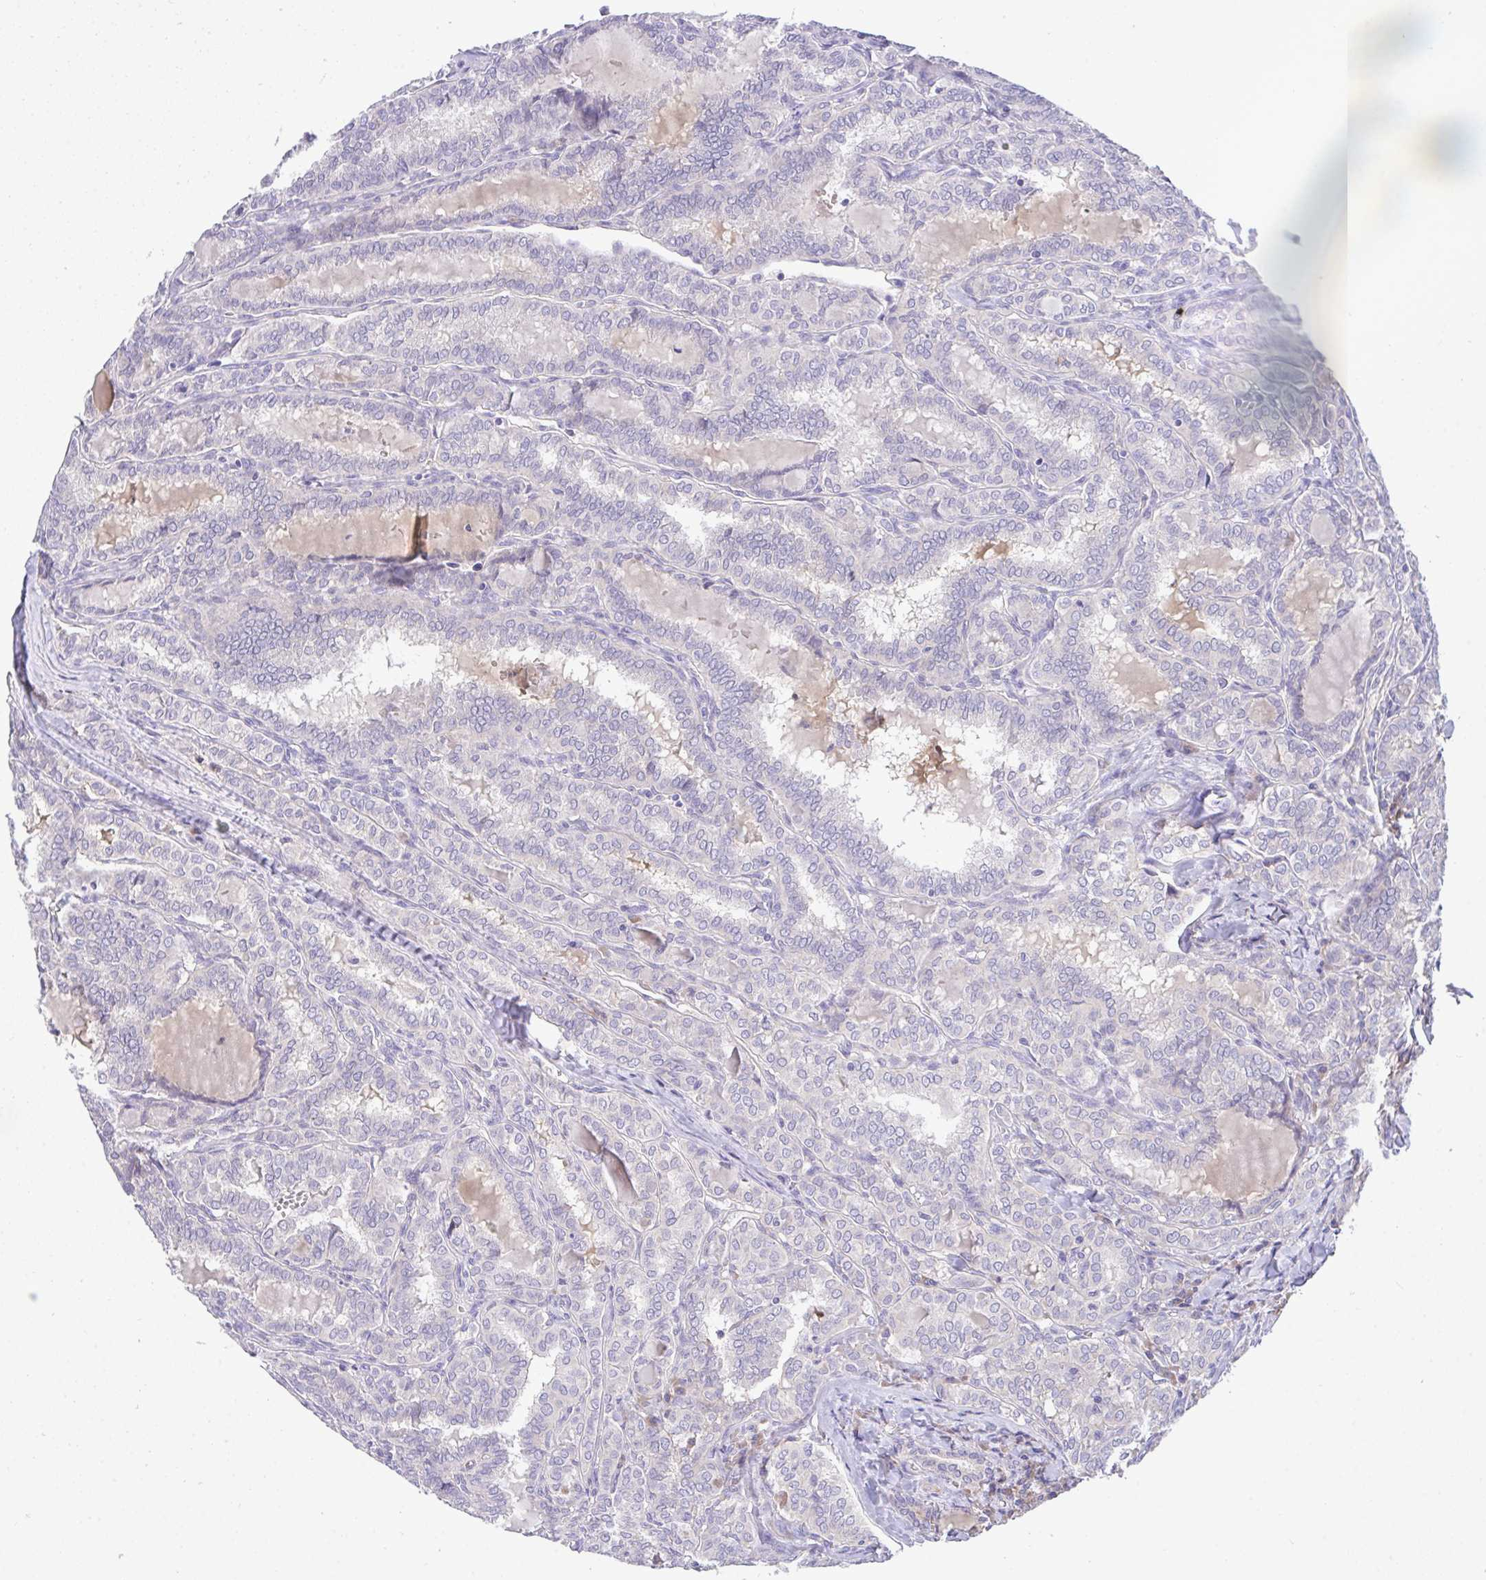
{"staining": {"intensity": "negative", "quantity": "none", "location": "none"}, "tissue": "thyroid cancer", "cell_type": "Tumor cells", "image_type": "cancer", "snomed": [{"axis": "morphology", "description": "Papillary adenocarcinoma, NOS"}, {"axis": "topography", "description": "Thyroid gland"}], "caption": "Tumor cells are negative for brown protein staining in thyroid cancer (papillary adenocarcinoma).", "gene": "ZNF581", "patient": {"sex": "female", "age": 30}}